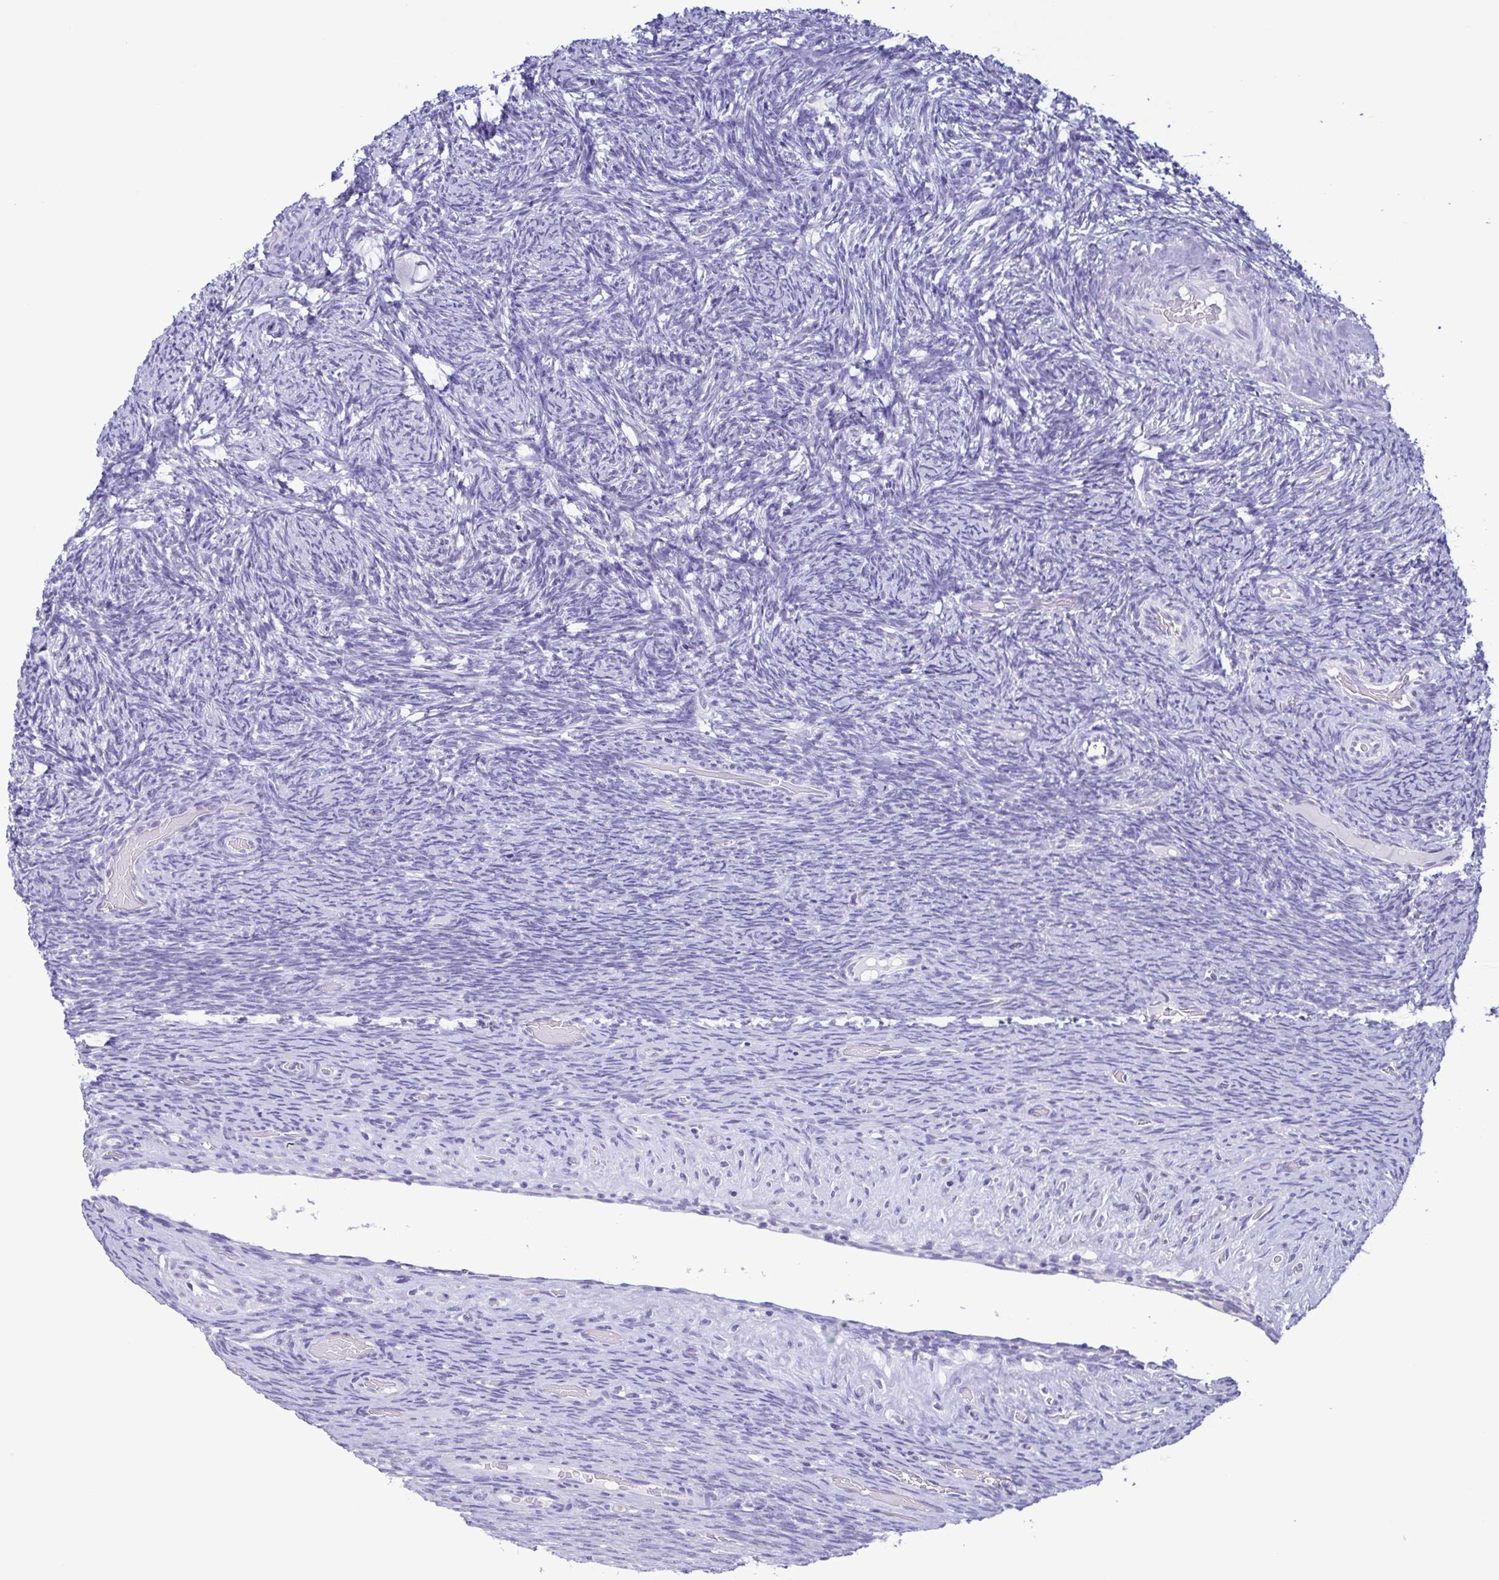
{"staining": {"intensity": "negative", "quantity": "none", "location": "none"}, "tissue": "ovary", "cell_type": "Follicle cells", "image_type": "normal", "snomed": [{"axis": "morphology", "description": "Normal tissue, NOS"}, {"axis": "topography", "description": "Ovary"}], "caption": "Human ovary stained for a protein using immunohistochemistry demonstrates no expression in follicle cells.", "gene": "LDHC", "patient": {"sex": "female", "age": 34}}